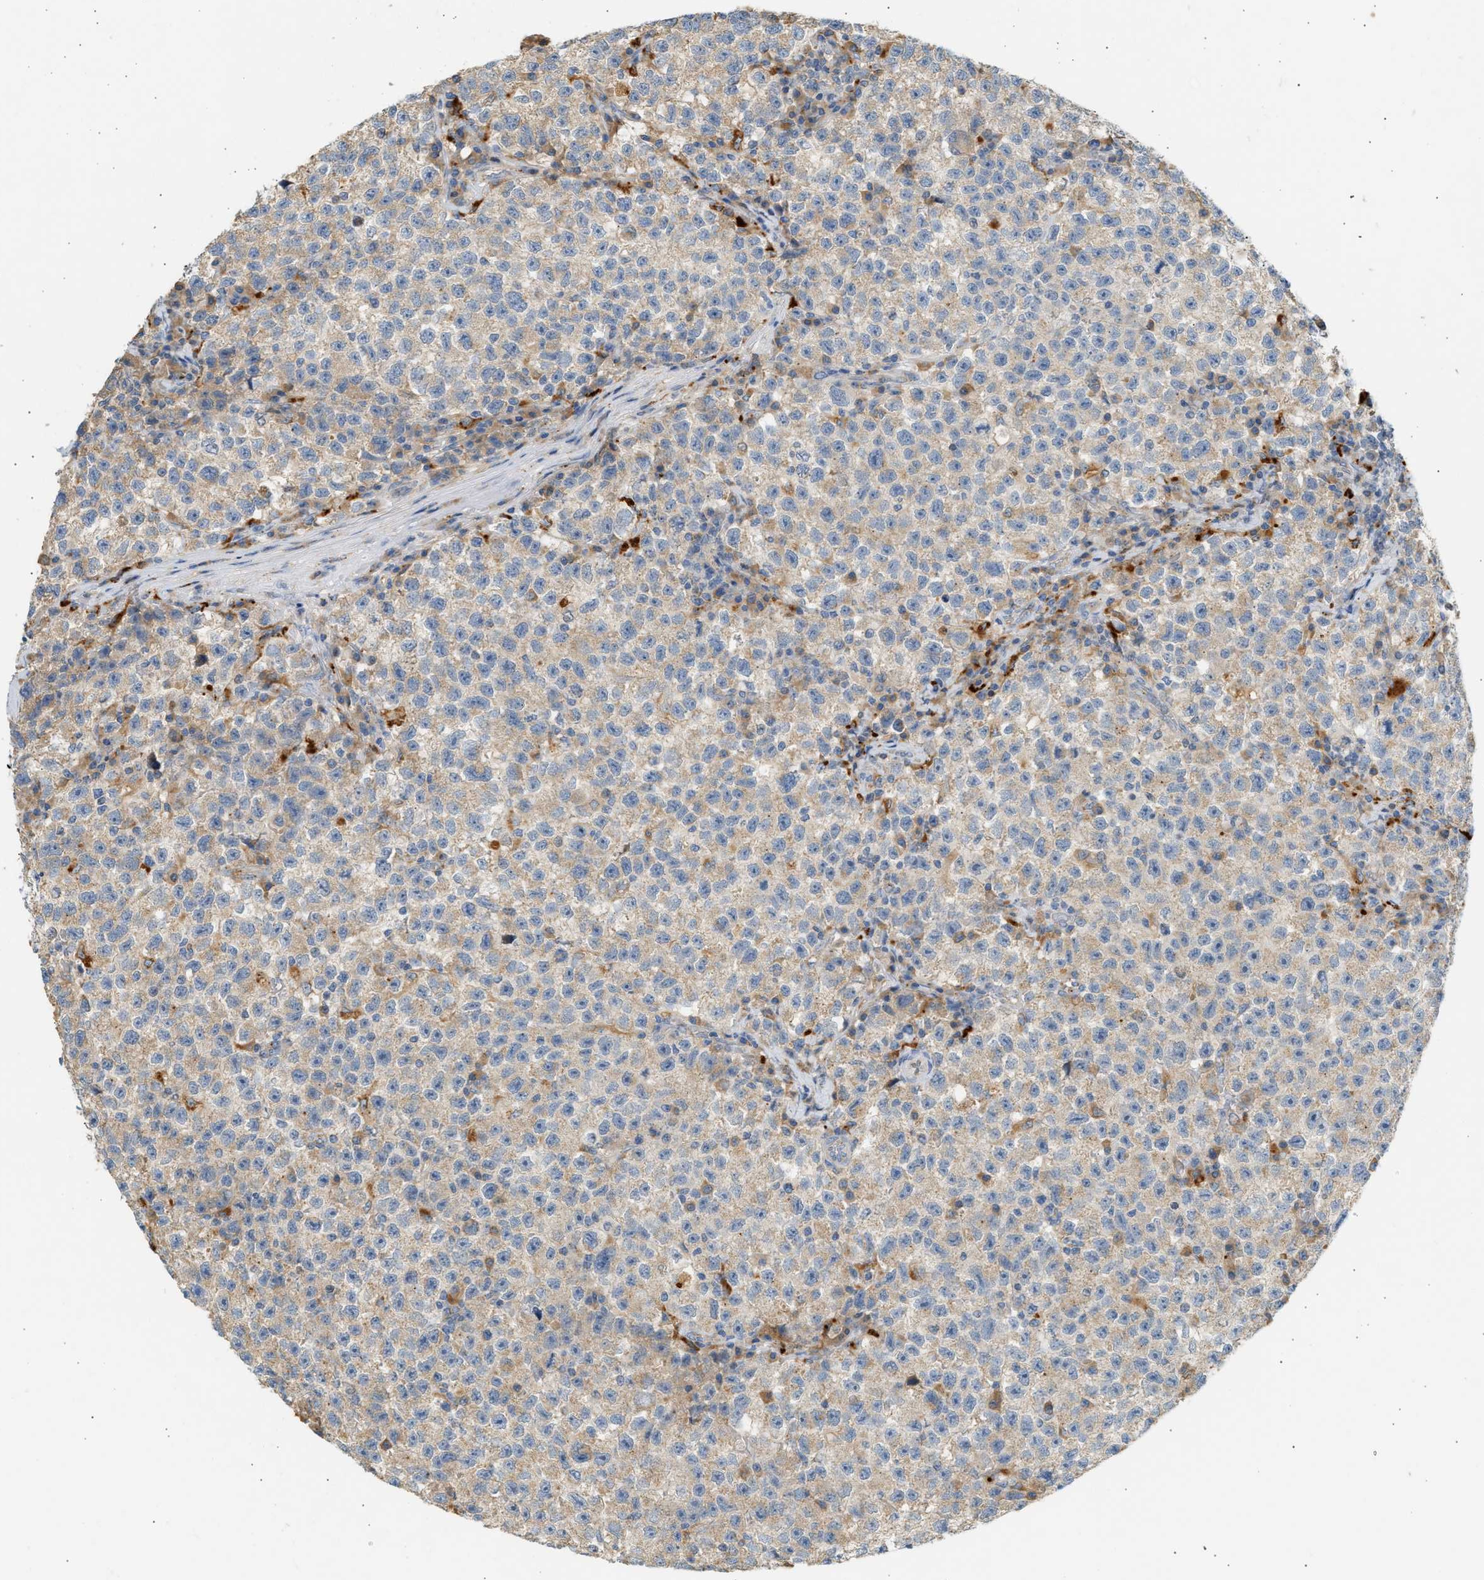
{"staining": {"intensity": "moderate", "quantity": ">75%", "location": "cytoplasmic/membranous"}, "tissue": "testis cancer", "cell_type": "Tumor cells", "image_type": "cancer", "snomed": [{"axis": "morphology", "description": "Seminoma, NOS"}, {"axis": "topography", "description": "Testis"}], "caption": "Protein analysis of testis cancer (seminoma) tissue reveals moderate cytoplasmic/membranous expression in about >75% of tumor cells.", "gene": "ENTHD1", "patient": {"sex": "male", "age": 22}}